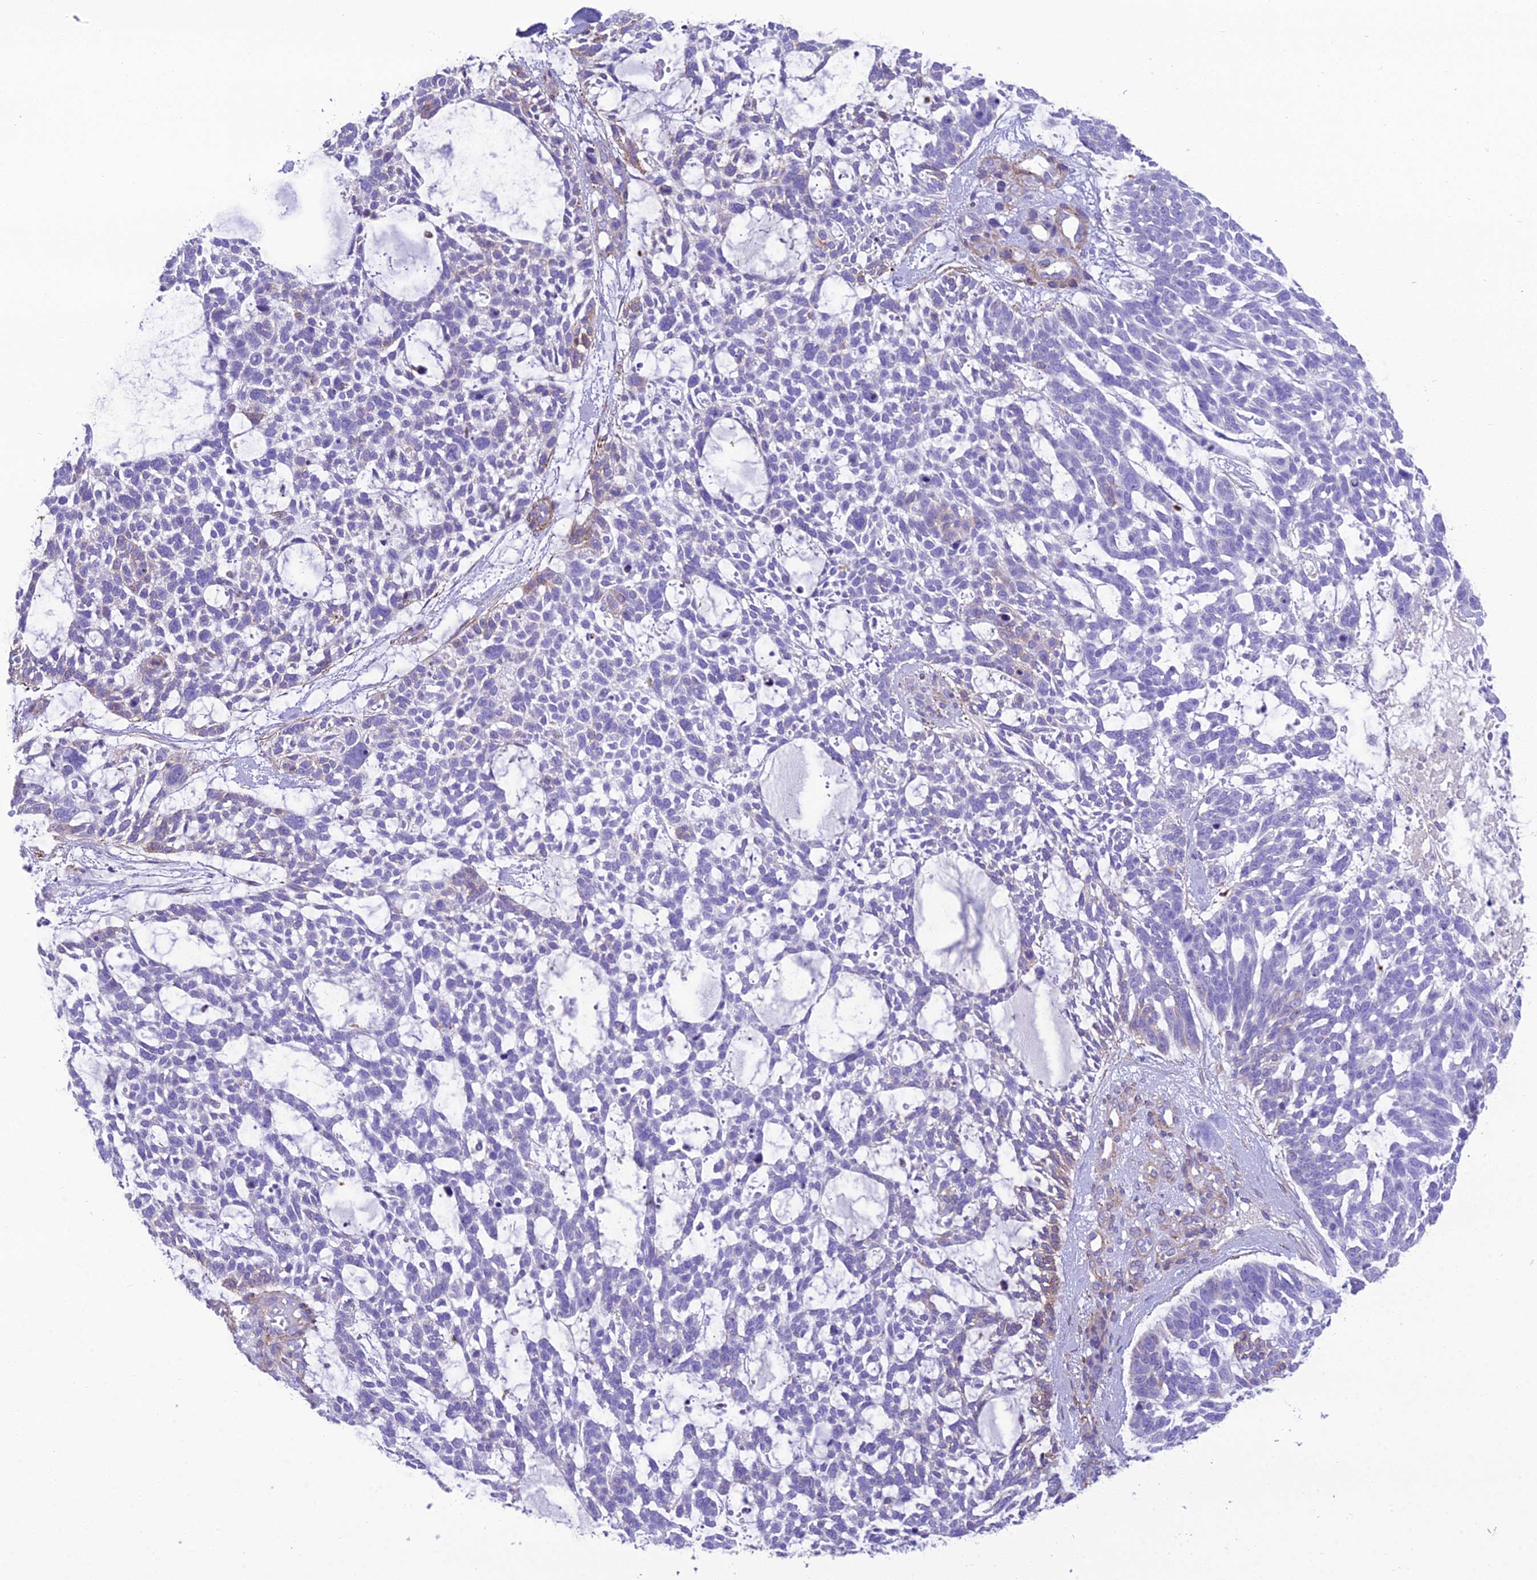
{"staining": {"intensity": "negative", "quantity": "none", "location": "none"}, "tissue": "skin cancer", "cell_type": "Tumor cells", "image_type": "cancer", "snomed": [{"axis": "morphology", "description": "Basal cell carcinoma"}, {"axis": "topography", "description": "Skin"}], "caption": "IHC image of neoplastic tissue: human basal cell carcinoma (skin) stained with DAB exhibits no significant protein positivity in tumor cells. (Brightfield microscopy of DAB (3,3'-diaminobenzidine) immunohistochemistry (IHC) at high magnification).", "gene": "GFRA1", "patient": {"sex": "male", "age": 88}}